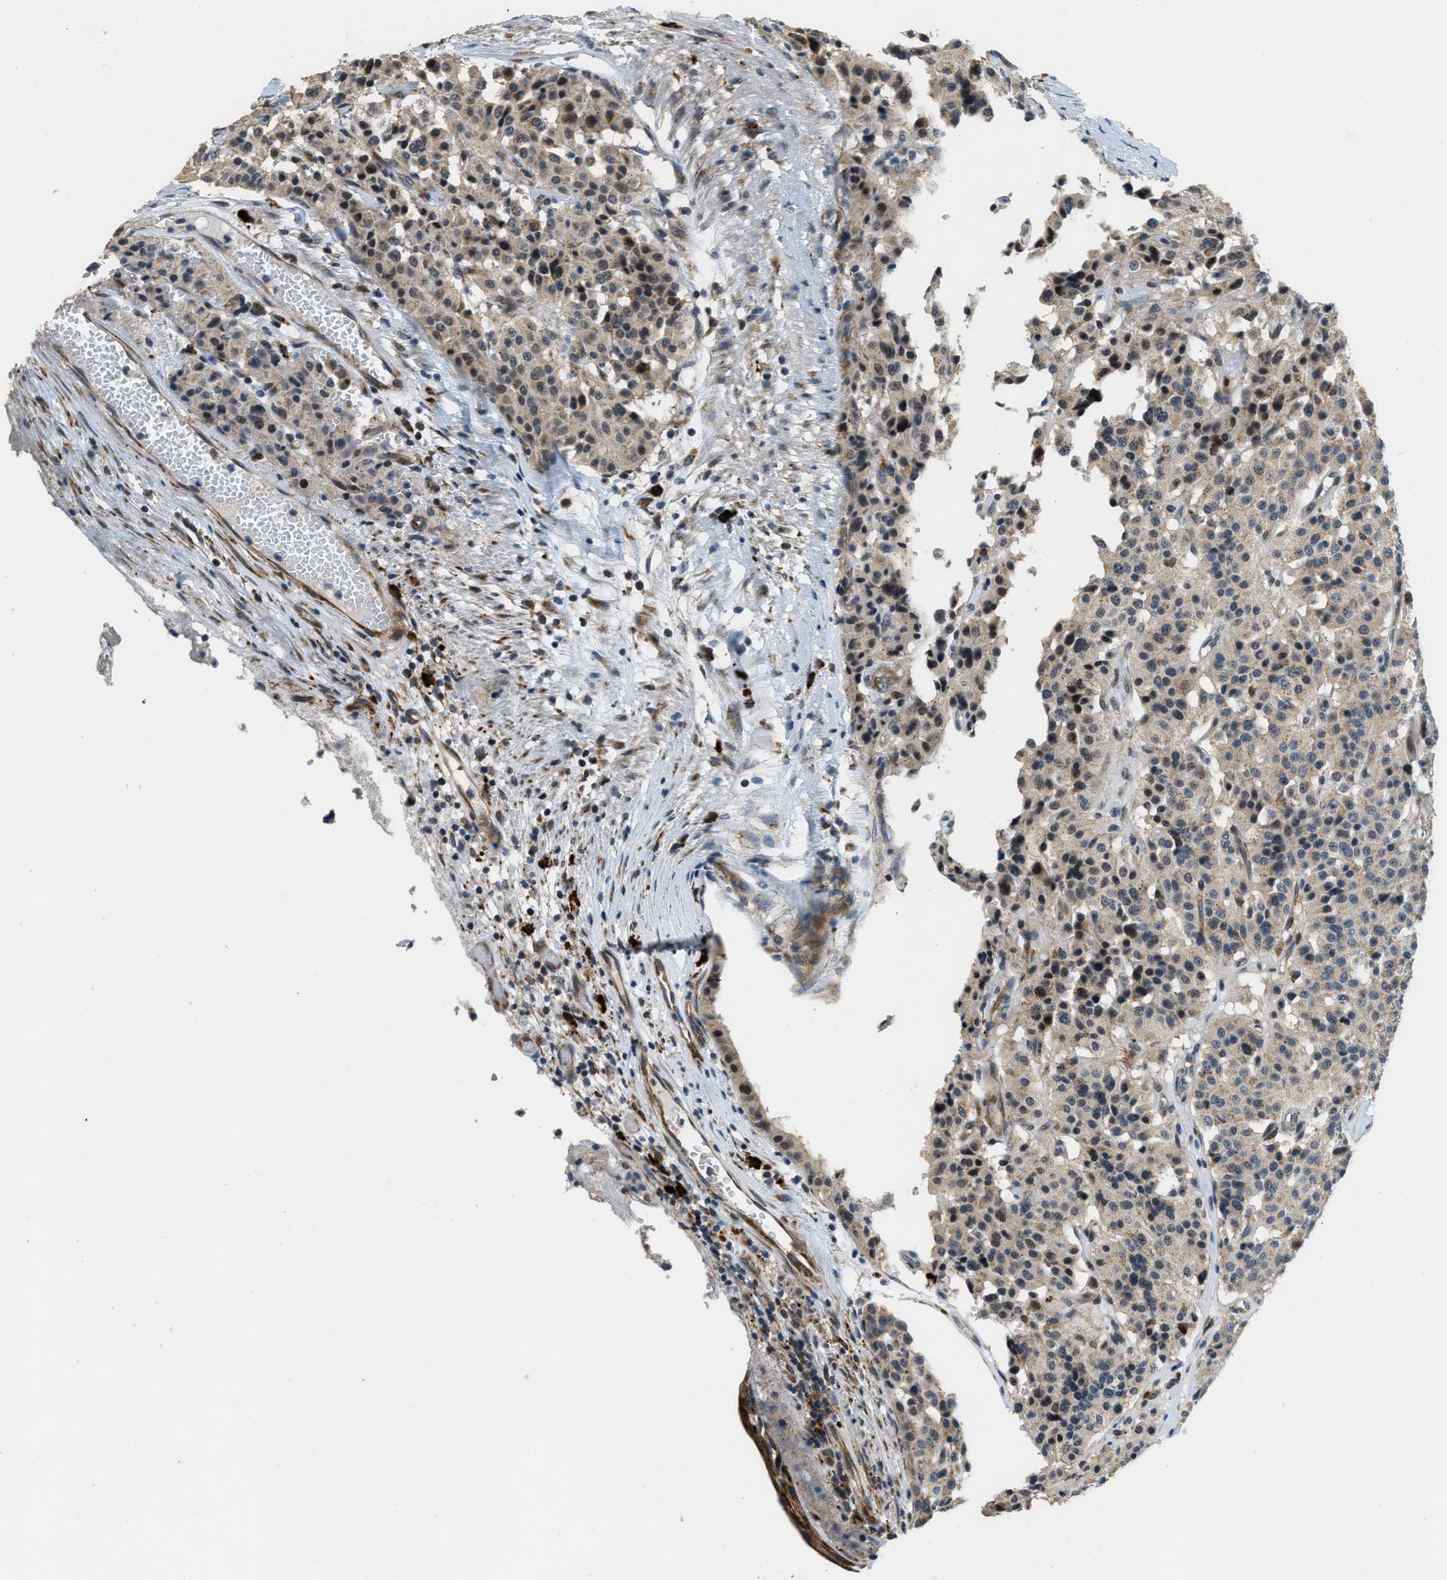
{"staining": {"intensity": "weak", "quantity": "25%-75%", "location": "cytoplasmic/membranous"}, "tissue": "carcinoid", "cell_type": "Tumor cells", "image_type": "cancer", "snomed": [{"axis": "morphology", "description": "Carcinoid, malignant, NOS"}, {"axis": "topography", "description": "Lung"}], "caption": "The immunohistochemical stain highlights weak cytoplasmic/membranous staining in tumor cells of carcinoid tissue. (Brightfield microscopy of DAB IHC at high magnification).", "gene": "HERC2", "patient": {"sex": "male", "age": 30}}